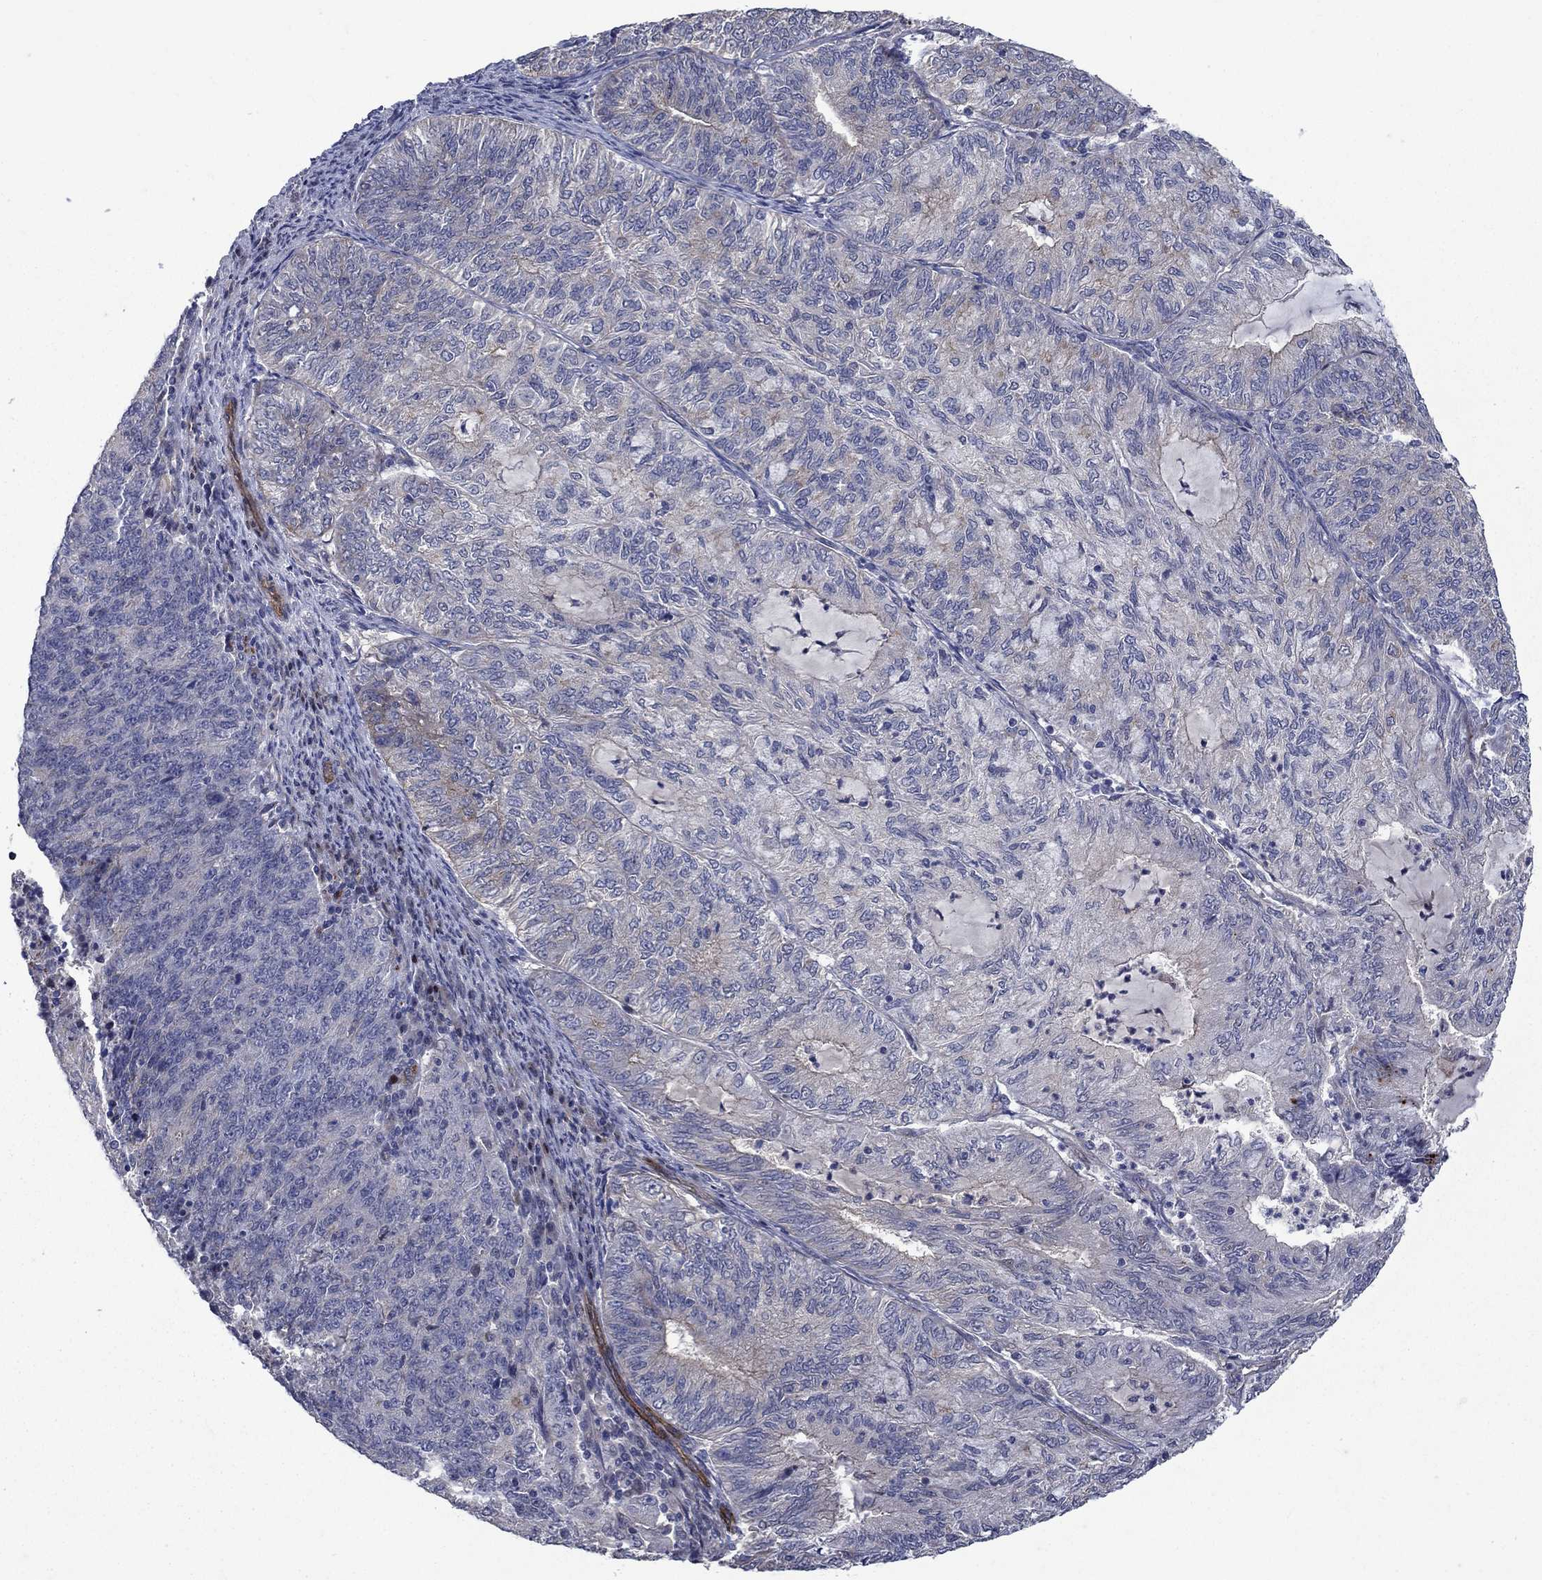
{"staining": {"intensity": "weak", "quantity": "<25%", "location": "cytoplasmic/membranous"}, "tissue": "endometrial cancer", "cell_type": "Tumor cells", "image_type": "cancer", "snomed": [{"axis": "morphology", "description": "Adenocarcinoma, NOS"}, {"axis": "topography", "description": "Endometrium"}], "caption": "Micrograph shows no significant protein positivity in tumor cells of adenocarcinoma (endometrial). (Brightfield microscopy of DAB immunohistochemistry (IHC) at high magnification).", "gene": "SLC7A1", "patient": {"sex": "female", "age": 82}}